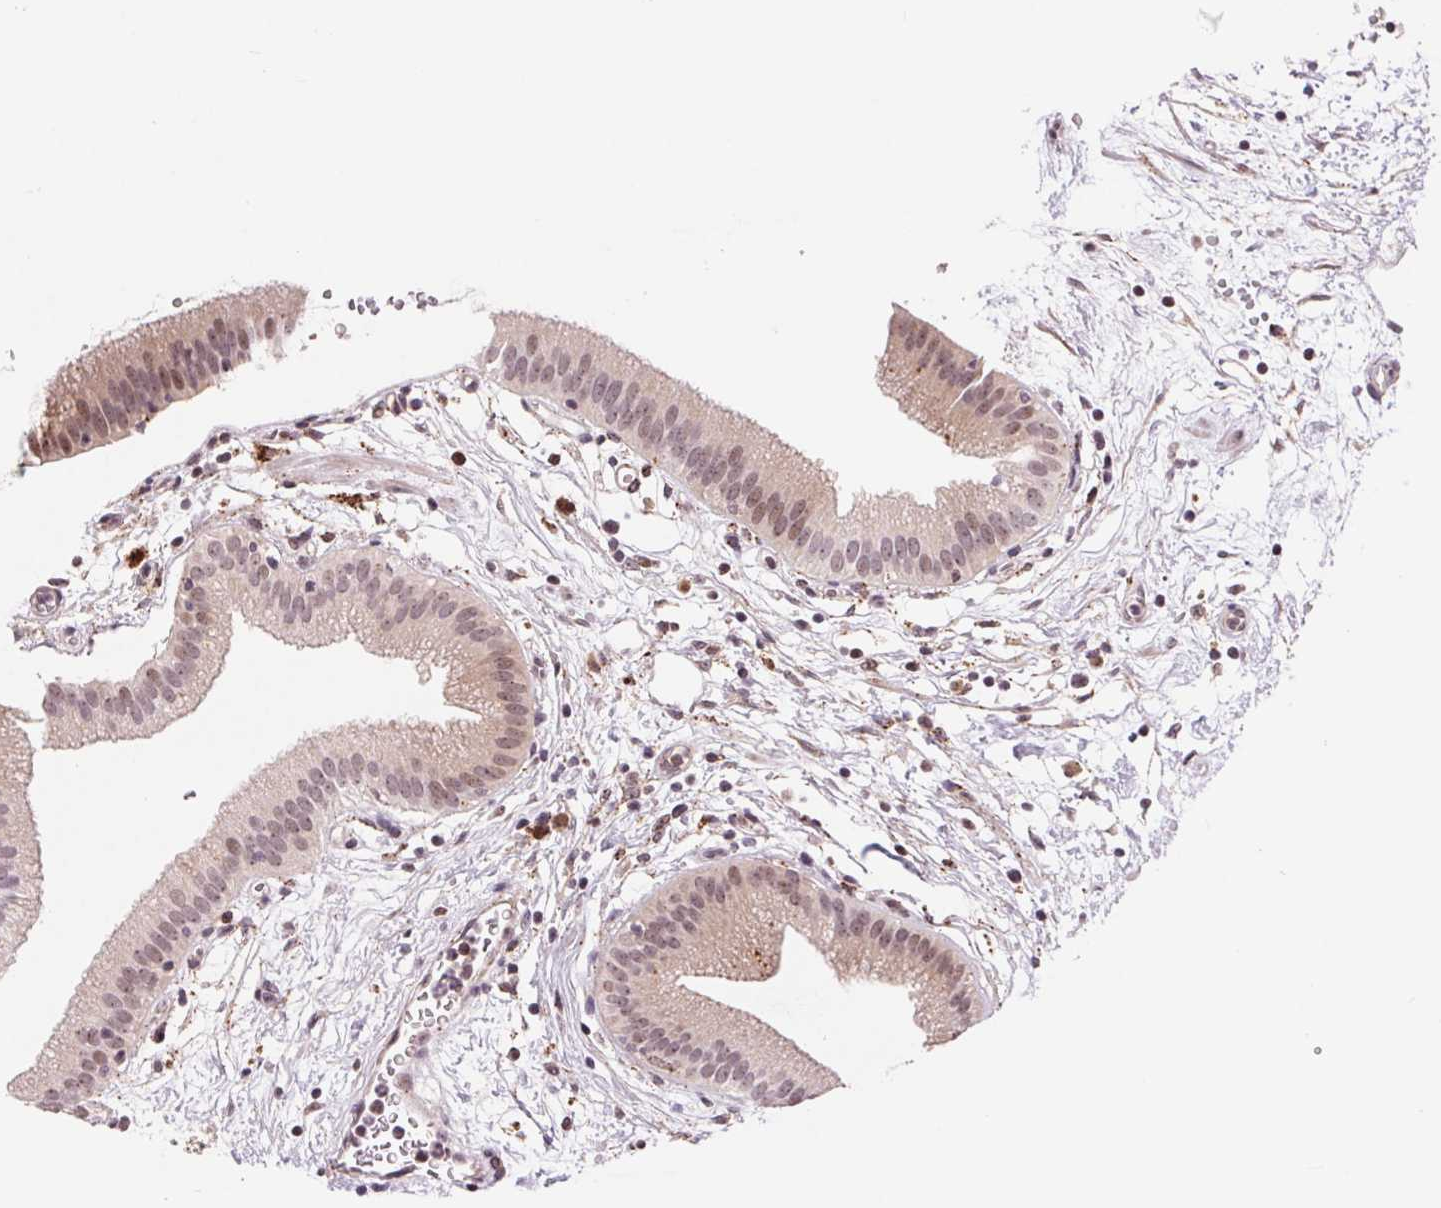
{"staining": {"intensity": "moderate", "quantity": "25%-75%", "location": "cytoplasmic/membranous"}, "tissue": "gallbladder", "cell_type": "Glandular cells", "image_type": "normal", "snomed": [{"axis": "morphology", "description": "Normal tissue, NOS"}, {"axis": "topography", "description": "Gallbladder"}], "caption": "The immunohistochemical stain labels moderate cytoplasmic/membranous positivity in glandular cells of normal gallbladder.", "gene": "CHMP4B", "patient": {"sex": "female", "age": 65}}